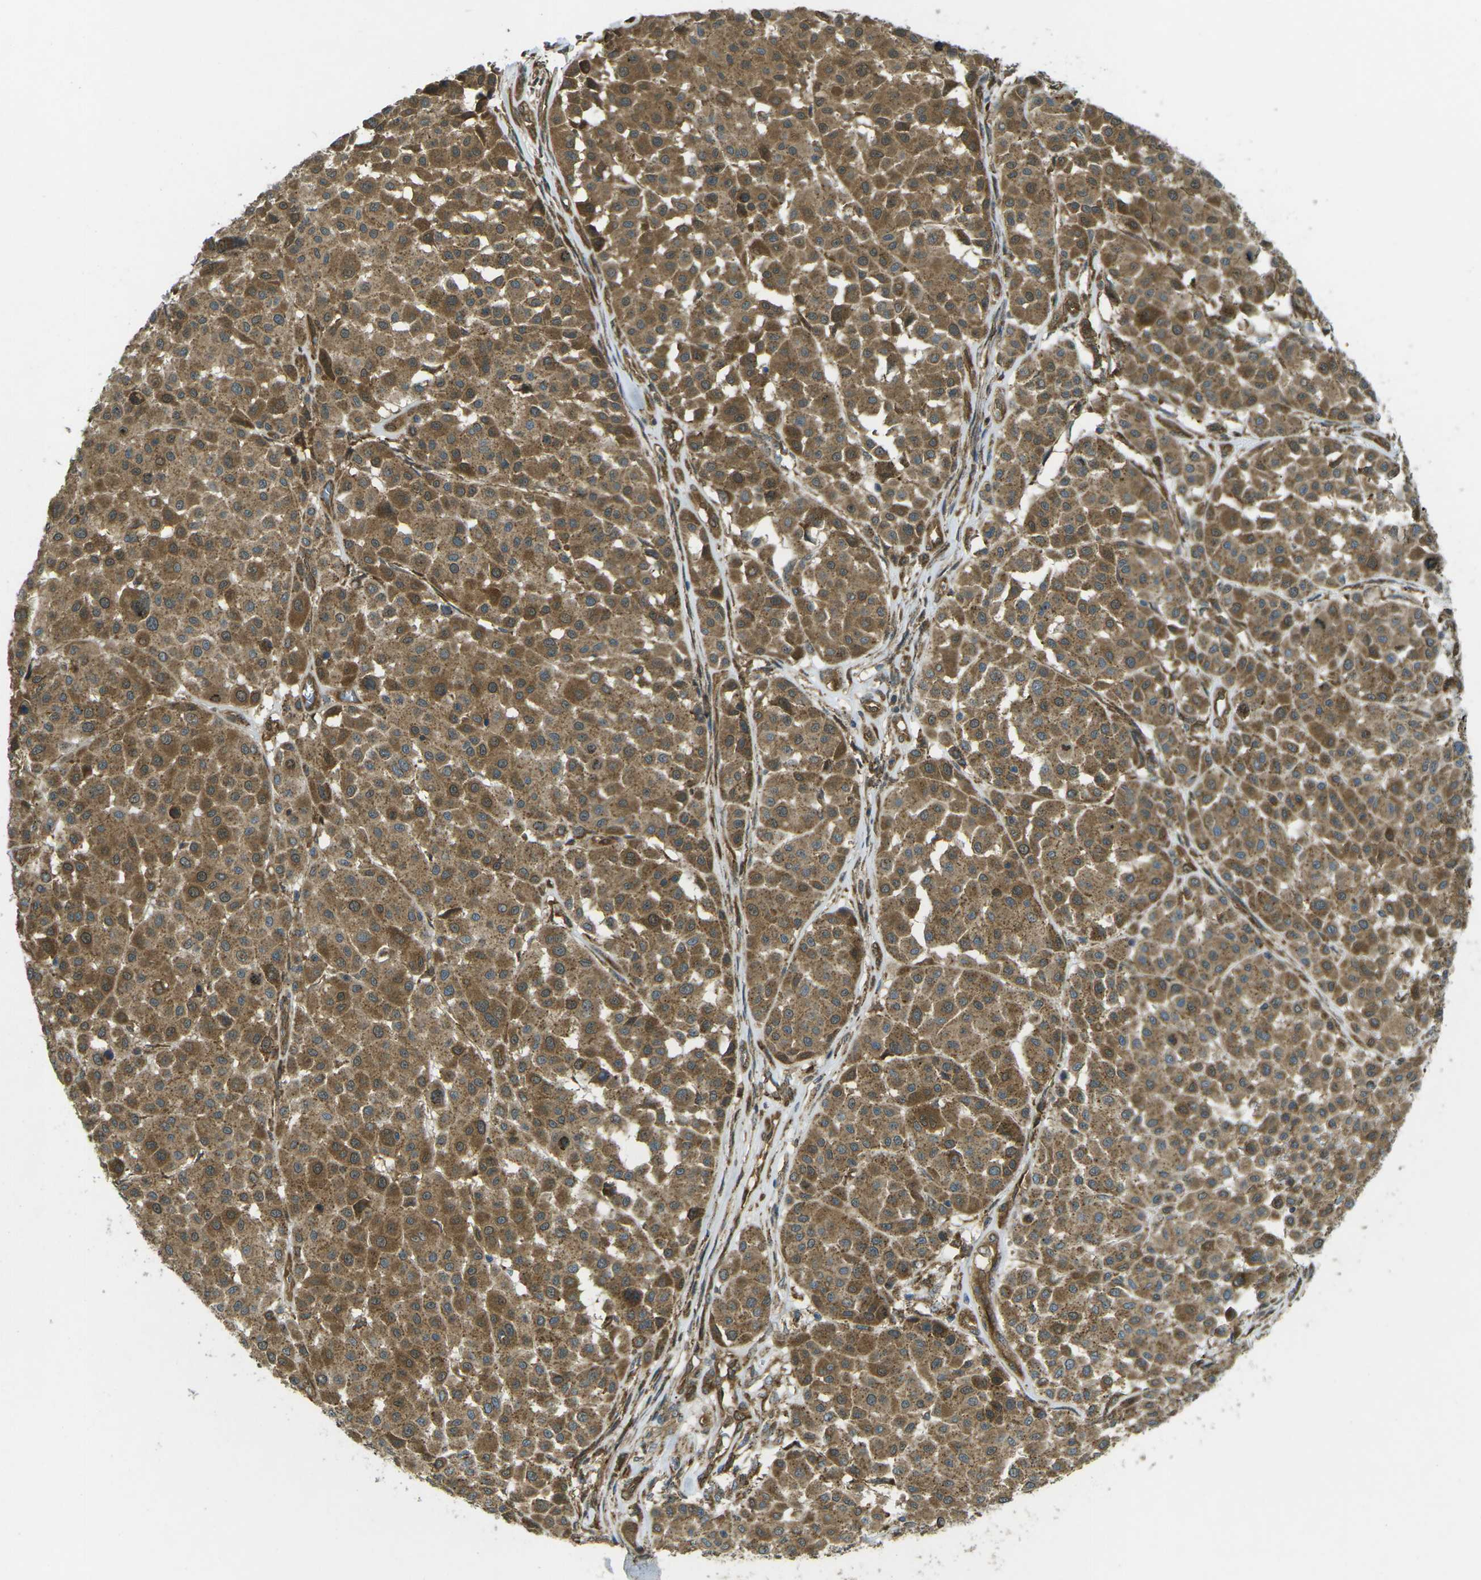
{"staining": {"intensity": "moderate", "quantity": ">75%", "location": "cytoplasmic/membranous"}, "tissue": "melanoma", "cell_type": "Tumor cells", "image_type": "cancer", "snomed": [{"axis": "morphology", "description": "Malignant melanoma, Metastatic site"}, {"axis": "topography", "description": "Soft tissue"}], "caption": "Melanoma was stained to show a protein in brown. There is medium levels of moderate cytoplasmic/membranous staining in about >75% of tumor cells.", "gene": "CHMP3", "patient": {"sex": "male", "age": 41}}